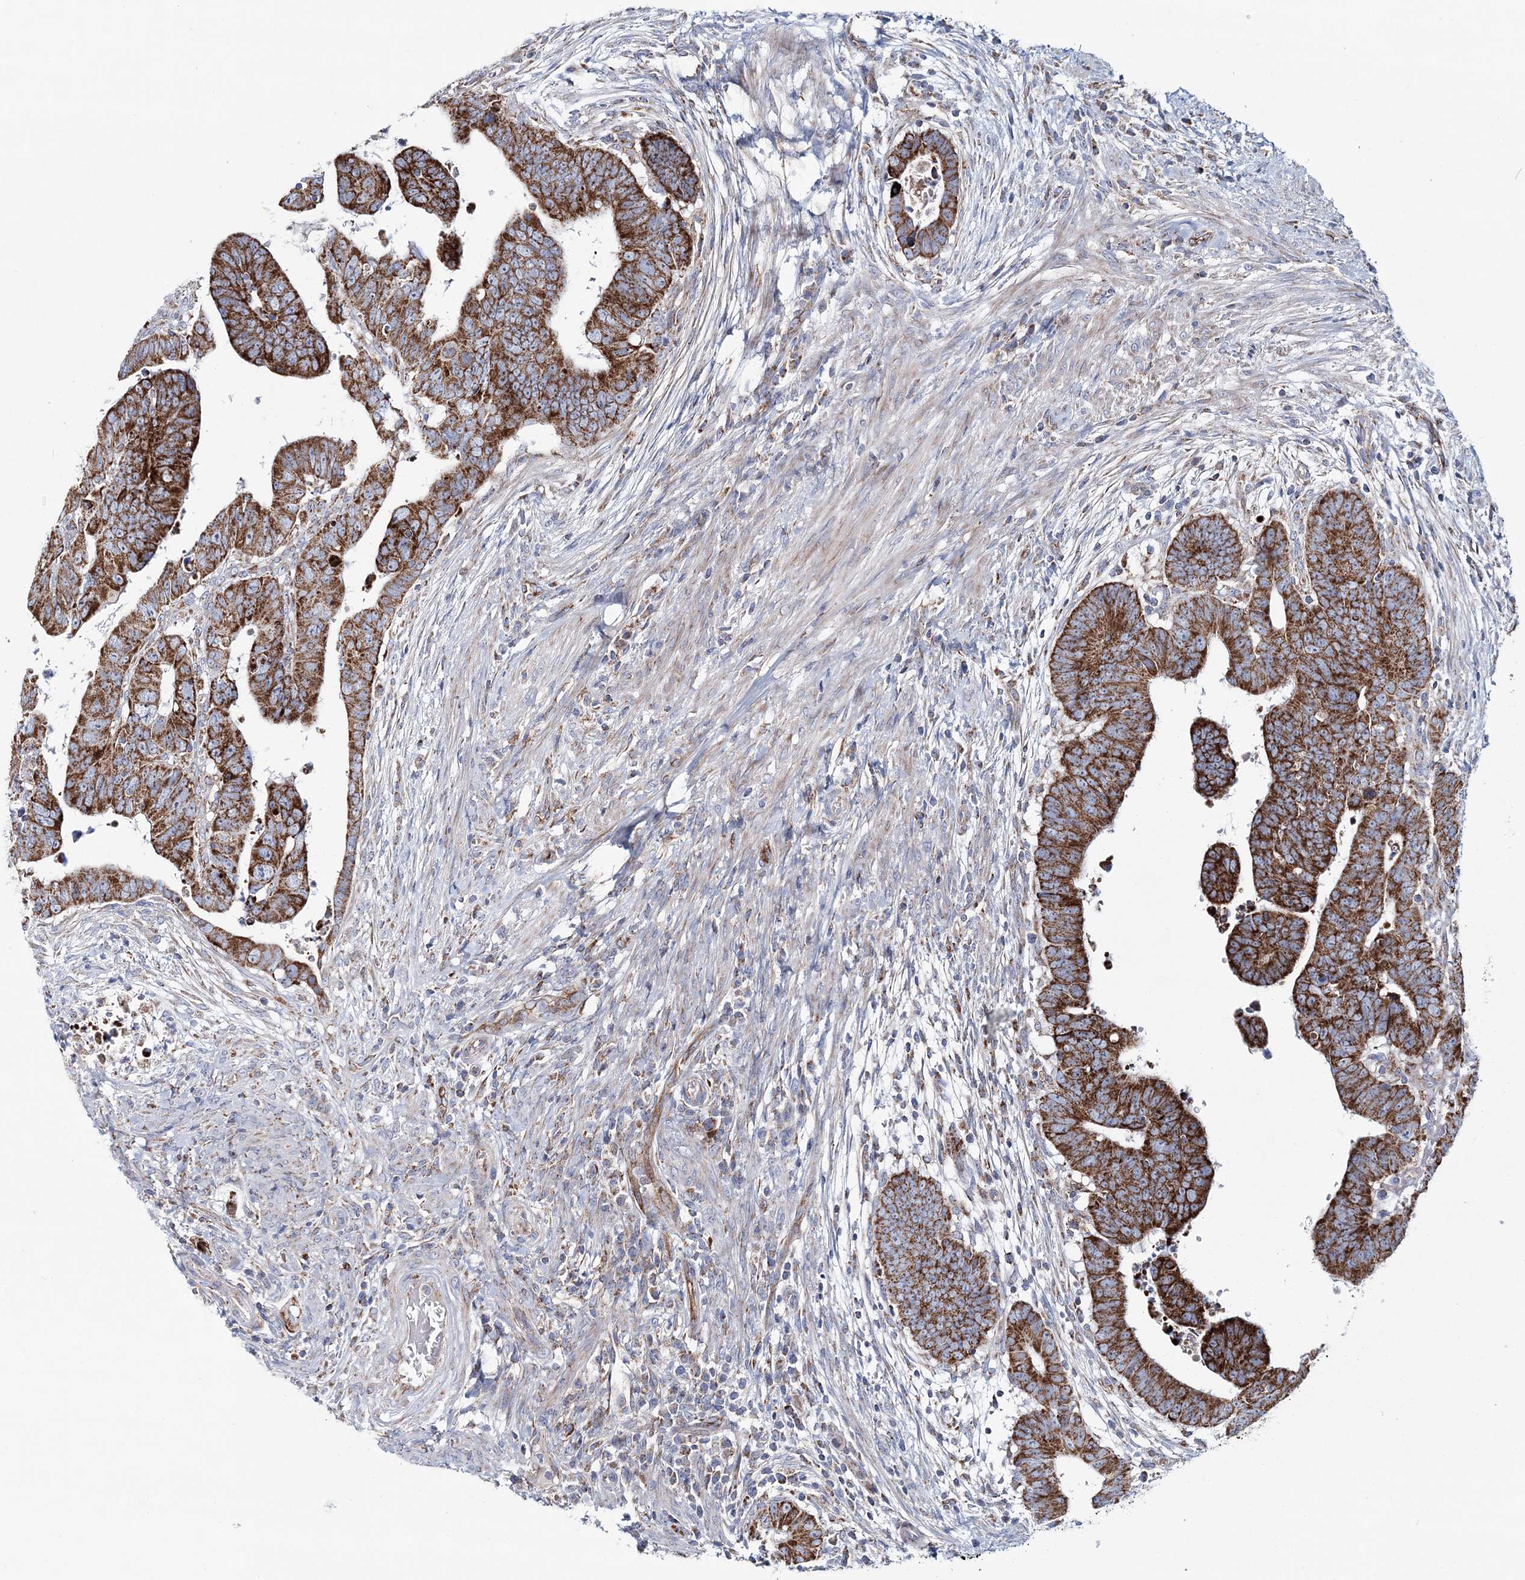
{"staining": {"intensity": "strong", "quantity": ">75%", "location": "cytoplasmic/membranous"}, "tissue": "colorectal cancer", "cell_type": "Tumor cells", "image_type": "cancer", "snomed": [{"axis": "morphology", "description": "Normal tissue, NOS"}, {"axis": "morphology", "description": "Adenocarcinoma, NOS"}, {"axis": "topography", "description": "Rectum"}], "caption": "Tumor cells show high levels of strong cytoplasmic/membranous staining in approximately >75% of cells in colorectal adenocarcinoma.", "gene": "ARHGAP6", "patient": {"sex": "female", "age": 65}}